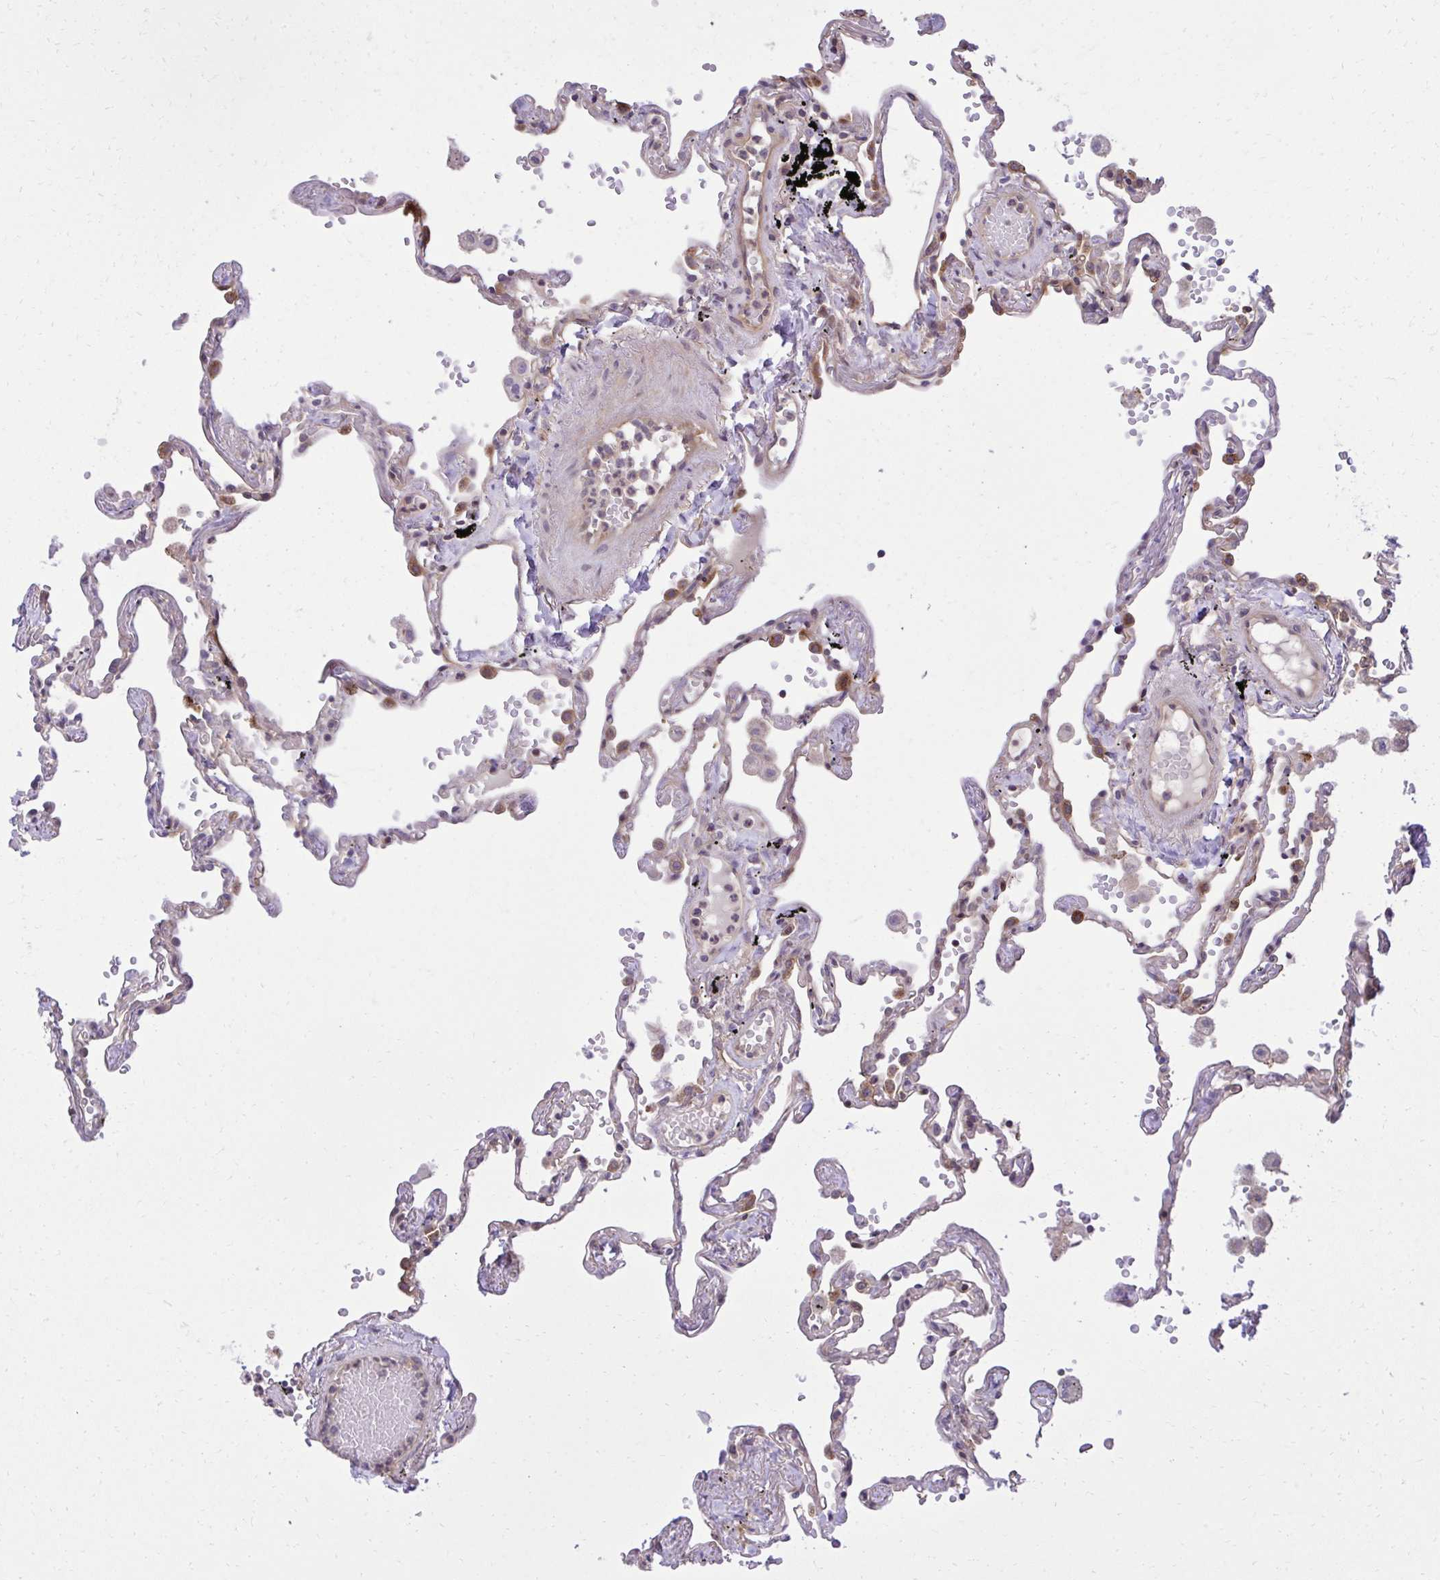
{"staining": {"intensity": "strong", "quantity": "25%-75%", "location": "cytoplasmic/membranous"}, "tissue": "lung", "cell_type": "Alveolar cells", "image_type": "normal", "snomed": [{"axis": "morphology", "description": "Normal tissue, NOS"}, {"axis": "topography", "description": "Lung"}], "caption": "Brown immunohistochemical staining in unremarkable human lung demonstrates strong cytoplasmic/membranous positivity in approximately 25%-75% of alveolar cells.", "gene": "PPP5C", "patient": {"sex": "female", "age": 67}}